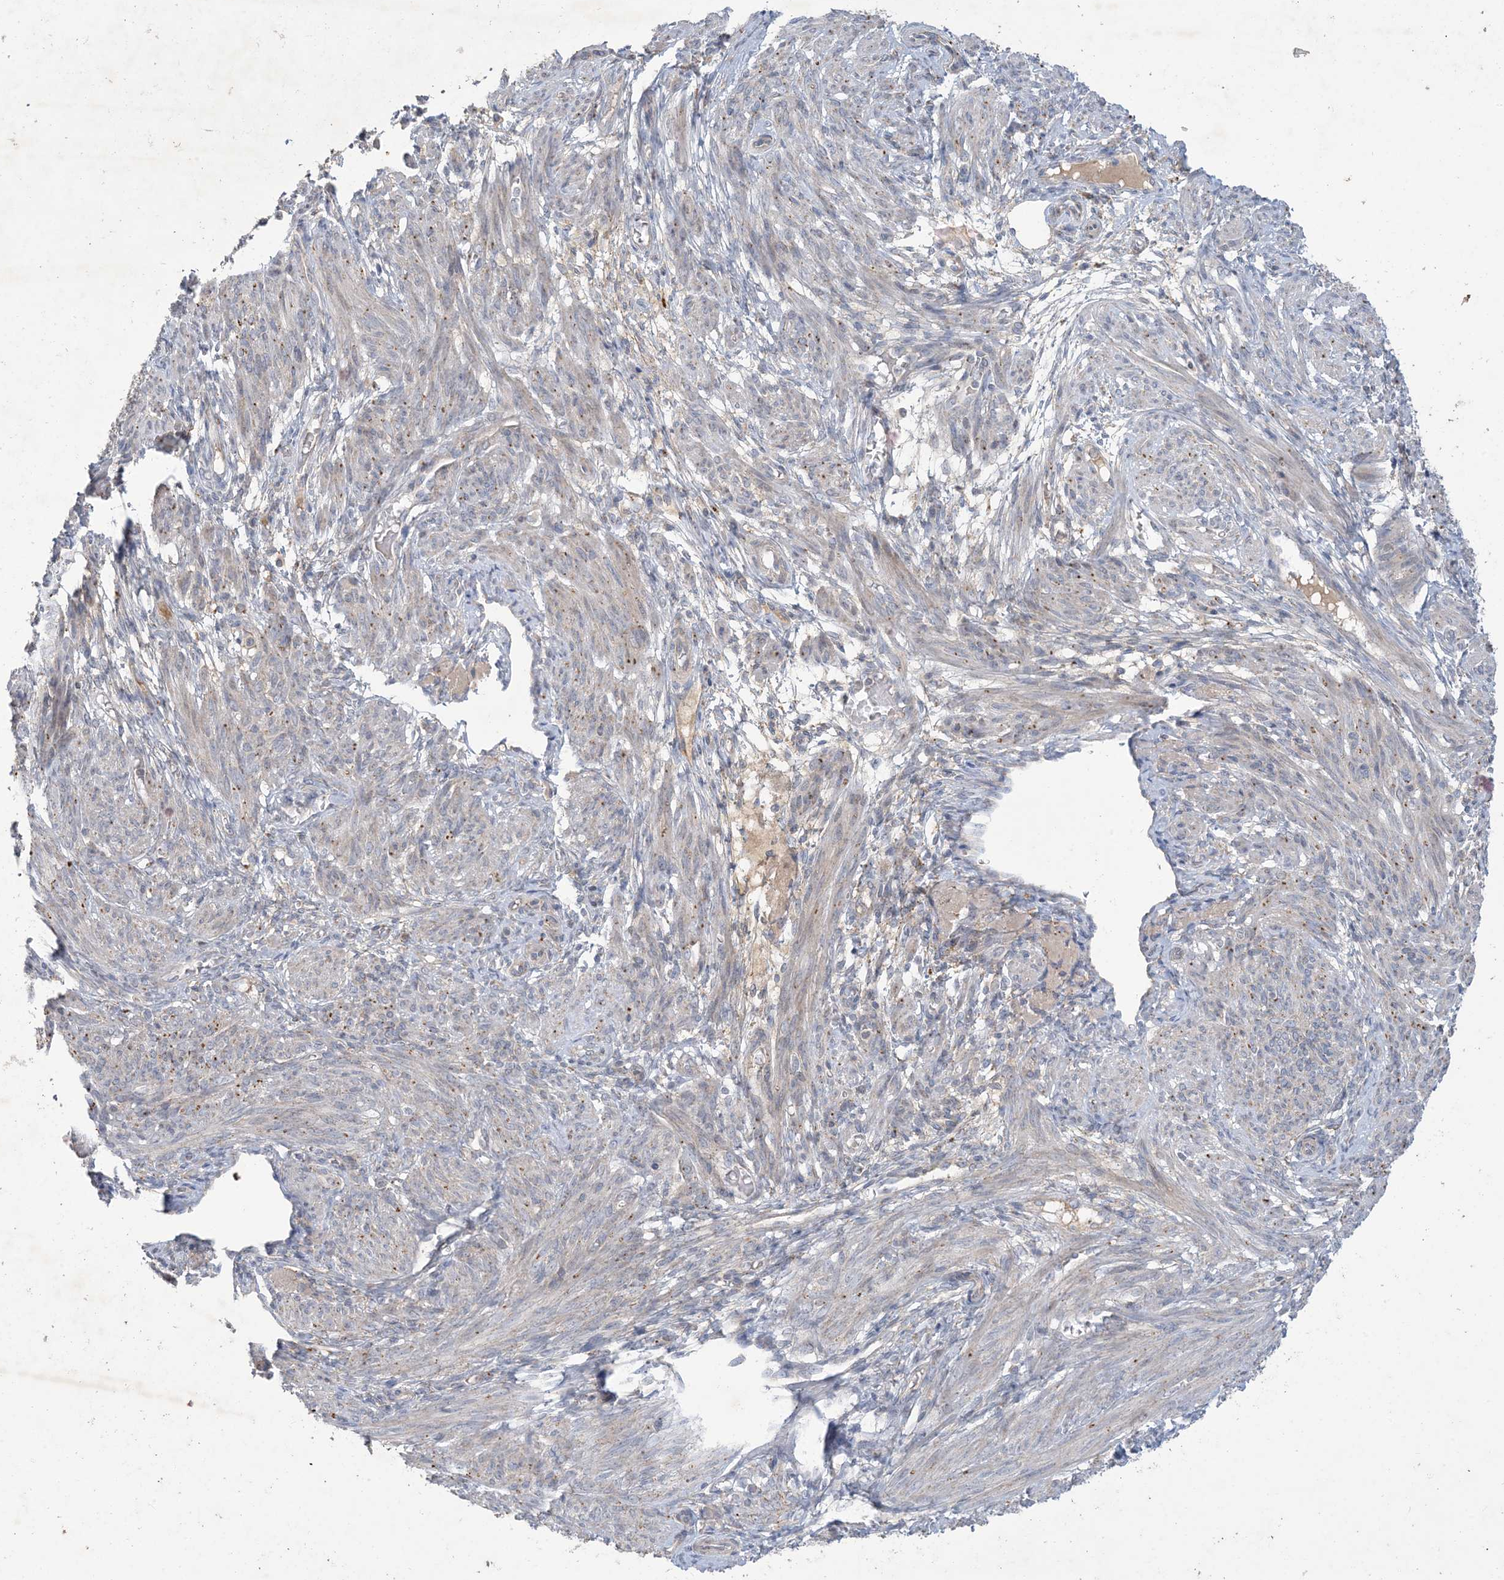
{"staining": {"intensity": "weak", "quantity": "<25%", "location": "cytoplasmic/membranous"}, "tissue": "smooth muscle", "cell_type": "Smooth muscle cells", "image_type": "normal", "snomed": [{"axis": "morphology", "description": "Normal tissue, NOS"}, {"axis": "topography", "description": "Smooth muscle"}], "caption": "IHC micrograph of normal smooth muscle stained for a protein (brown), which demonstrates no staining in smooth muscle cells.", "gene": "MRPS18A", "patient": {"sex": "female", "age": 39}}